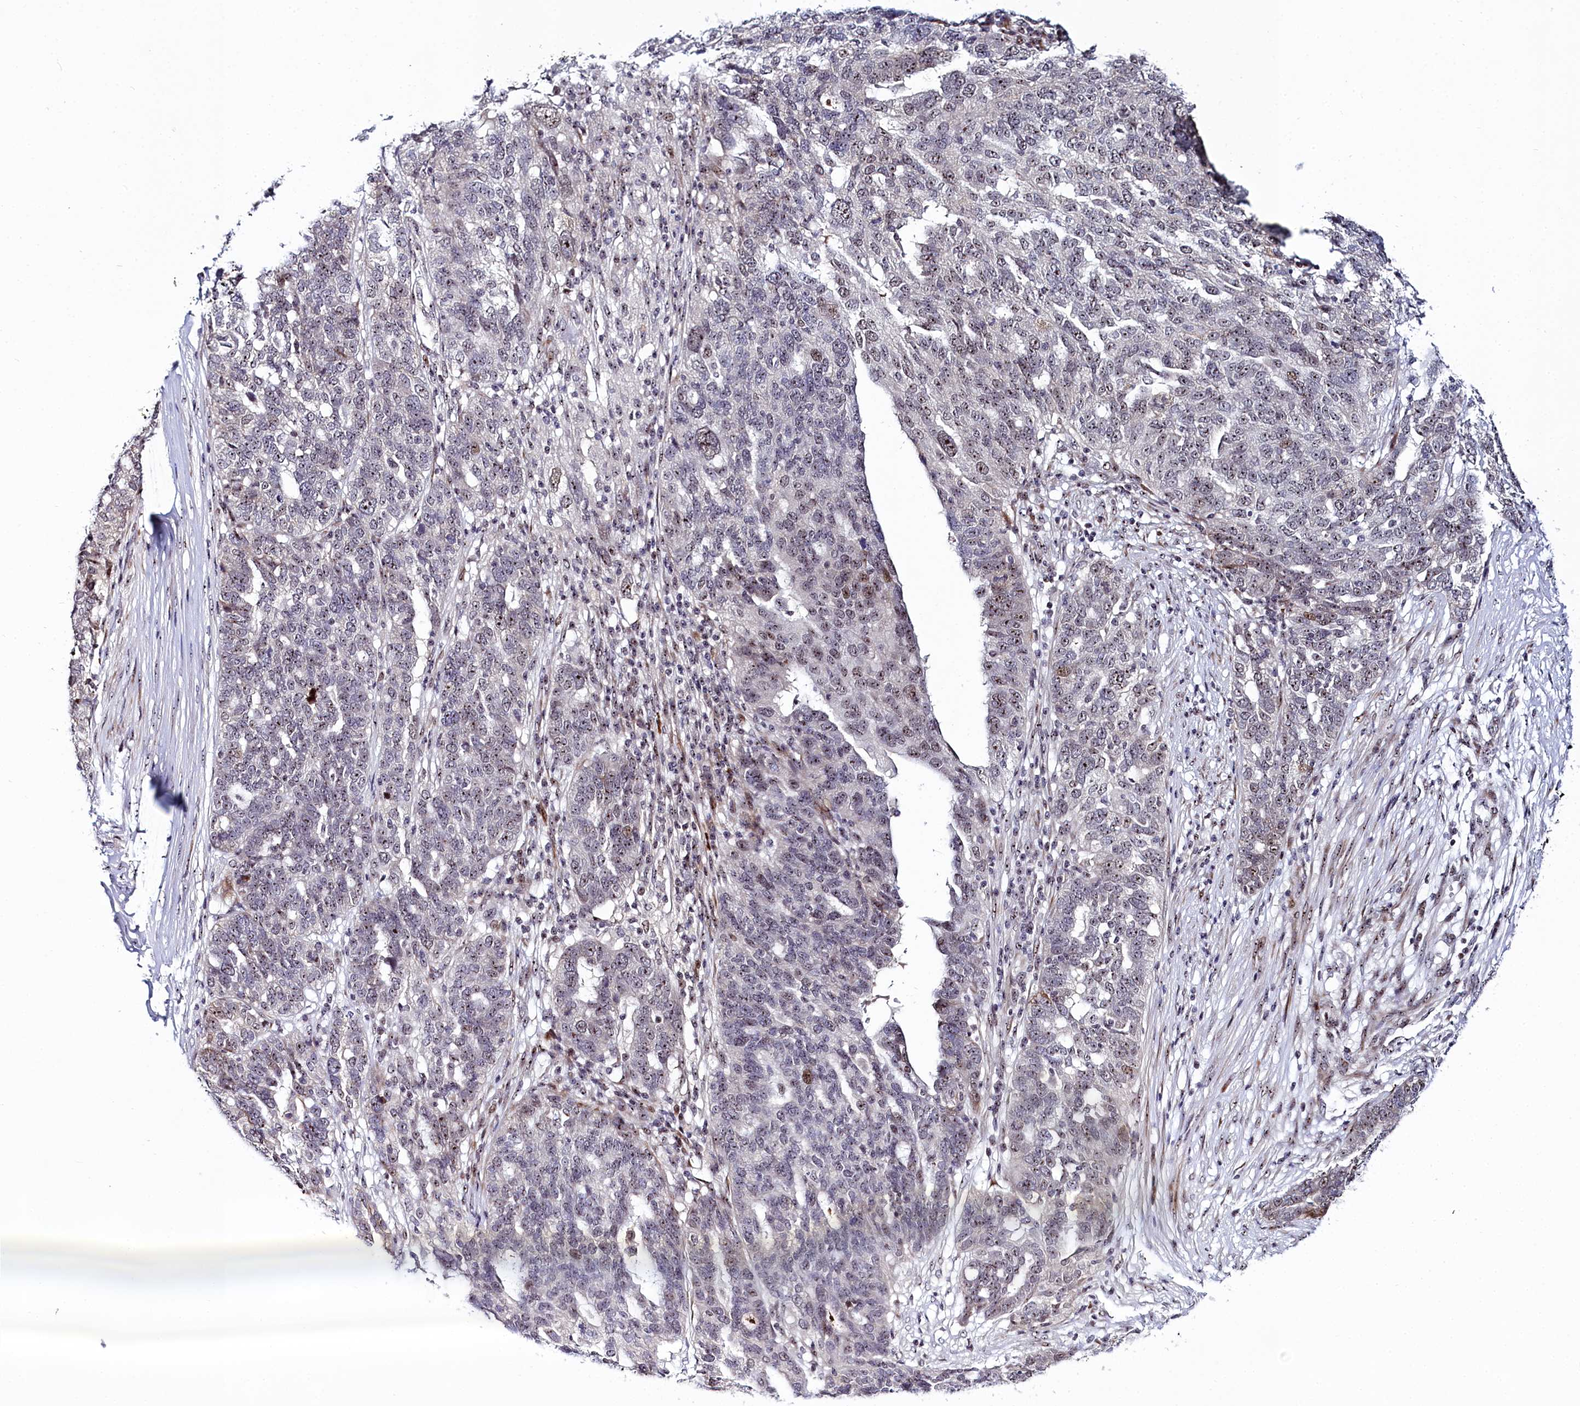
{"staining": {"intensity": "weak", "quantity": "25%-75%", "location": "nuclear"}, "tissue": "ovarian cancer", "cell_type": "Tumor cells", "image_type": "cancer", "snomed": [{"axis": "morphology", "description": "Cystadenocarcinoma, serous, NOS"}, {"axis": "topography", "description": "Ovary"}], "caption": "An immunohistochemistry (IHC) photomicrograph of neoplastic tissue is shown. Protein staining in brown labels weak nuclear positivity in ovarian serous cystadenocarcinoma within tumor cells. Nuclei are stained in blue.", "gene": "TCOF1", "patient": {"sex": "female", "age": 59}}